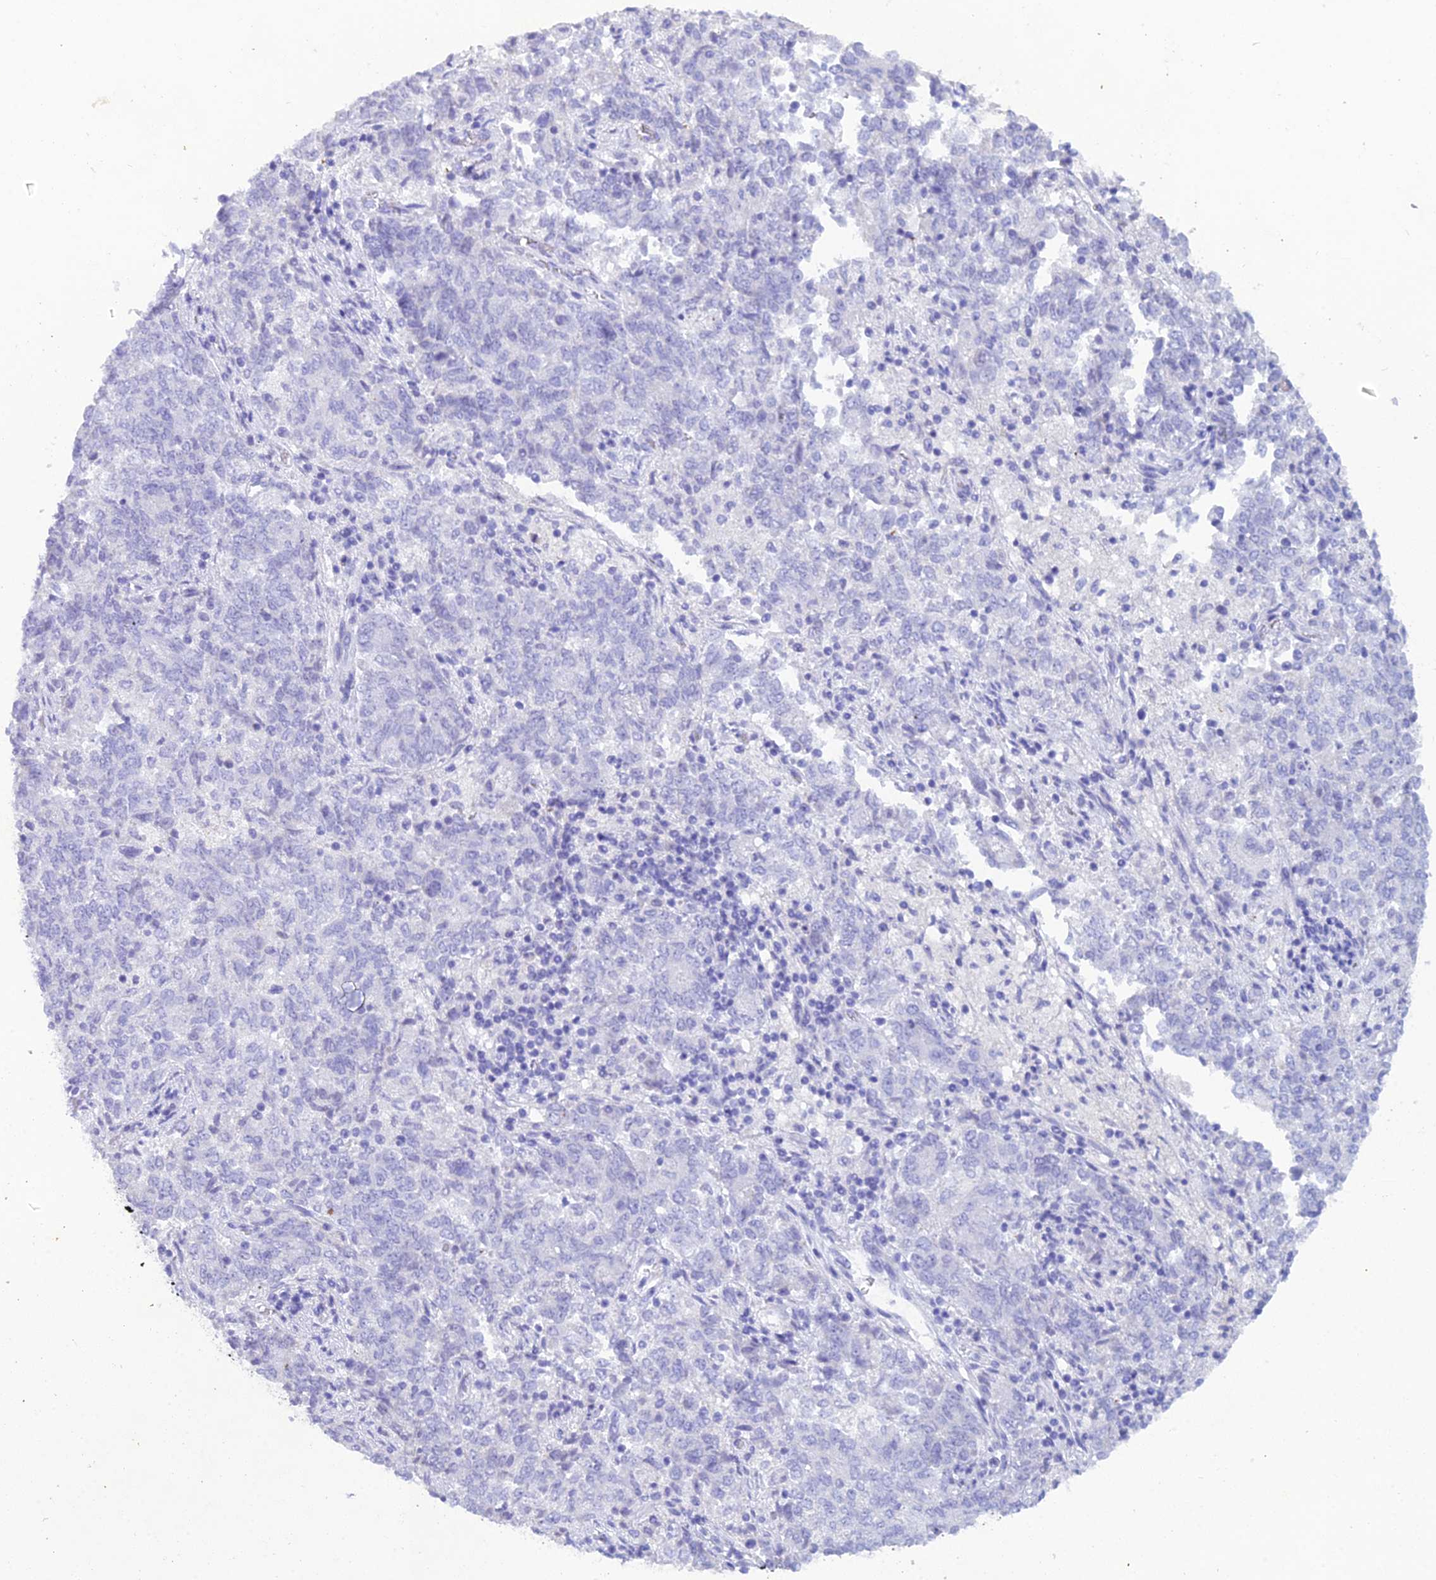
{"staining": {"intensity": "negative", "quantity": "none", "location": "none"}, "tissue": "endometrial cancer", "cell_type": "Tumor cells", "image_type": "cancer", "snomed": [{"axis": "morphology", "description": "Adenocarcinoma, NOS"}, {"axis": "topography", "description": "Endometrium"}], "caption": "Endometrial adenocarcinoma stained for a protein using IHC displays no positivity tumor cells.", "gene": "REG1A", "patient": {"sex": "female", "age": 80}}